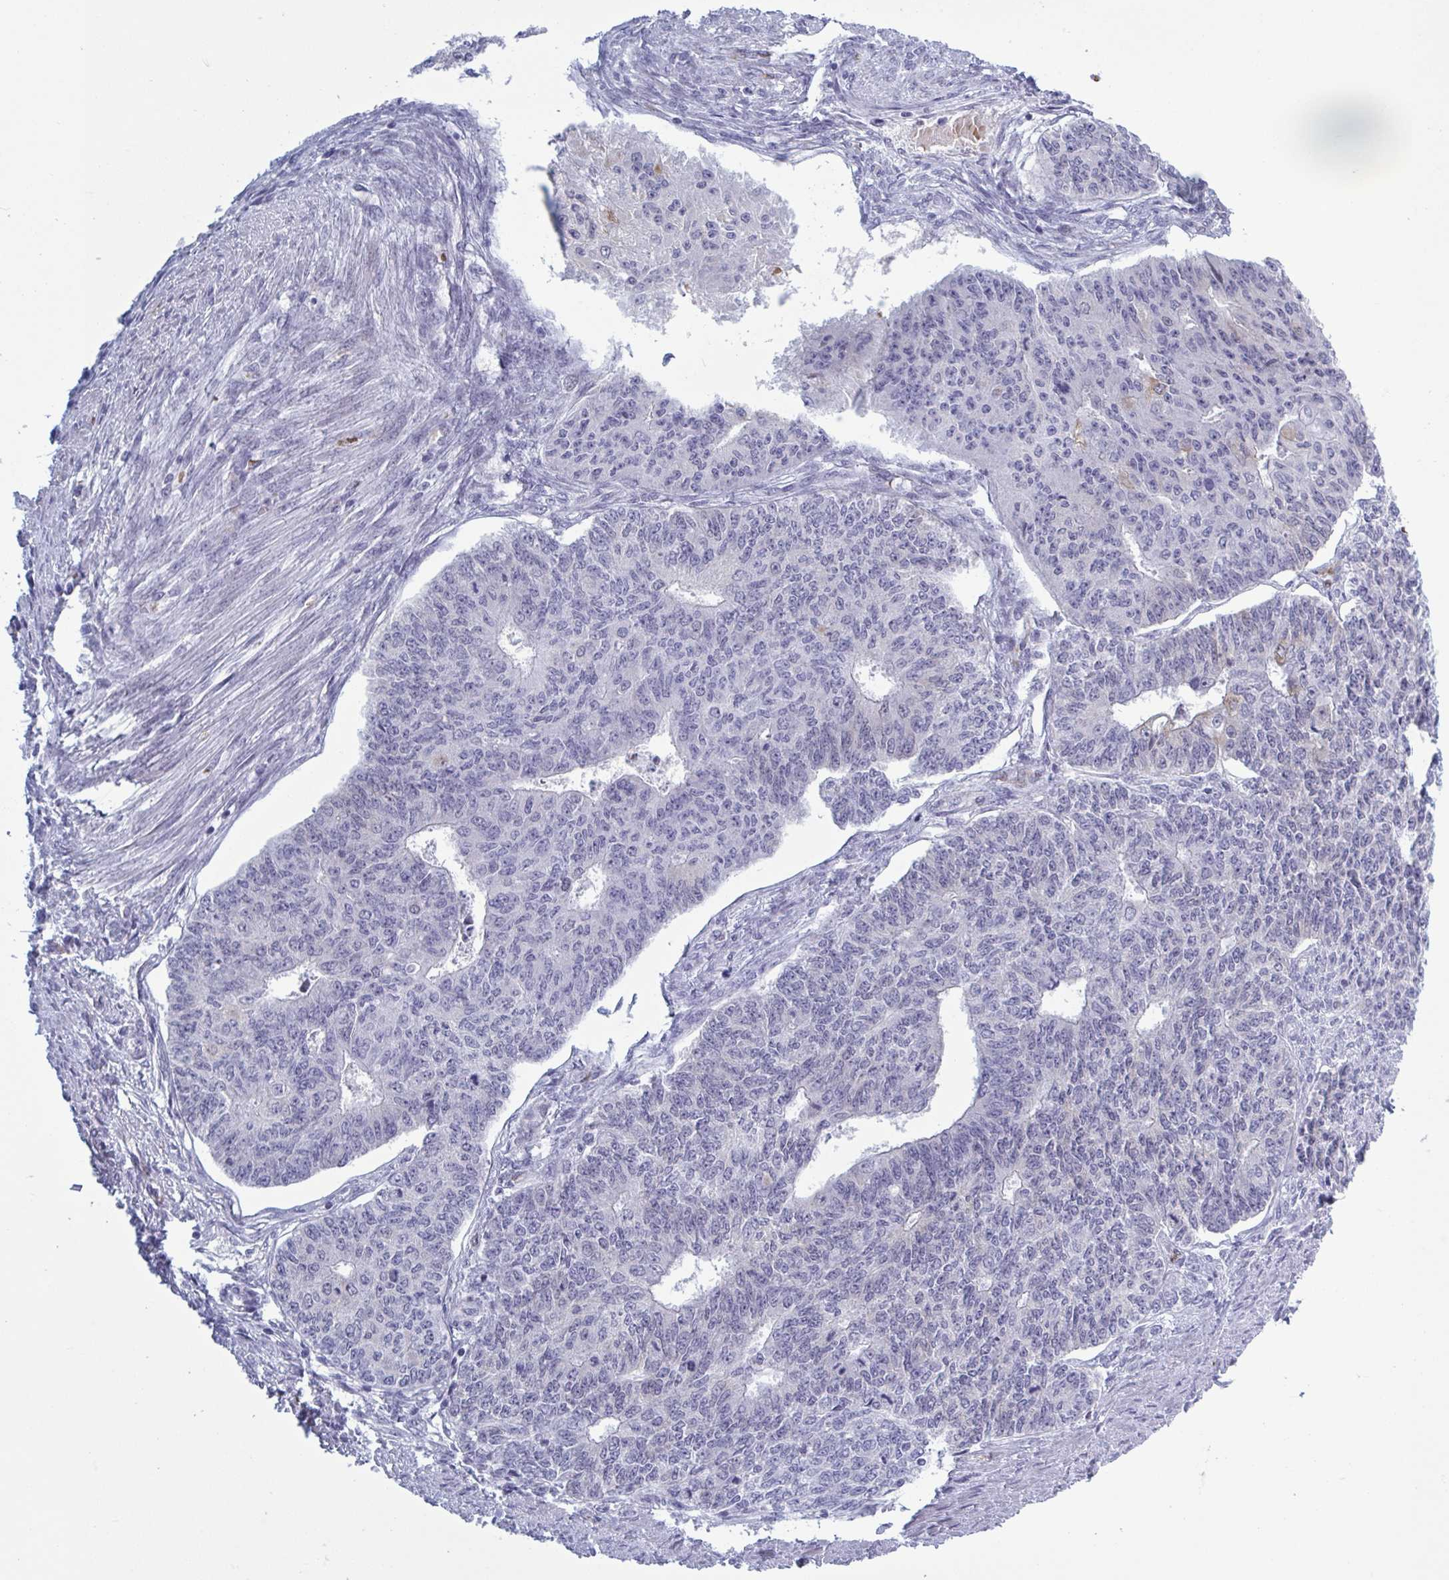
{"staining": {"intensity": "negative", "quantity": "none", "location": "none"}, "tissue": "endometrial cancer", "cell_type": "Tumor cells", "image_type": "cancer", "snomed": [{"axis": "morphology", "description": "Adenocarcinoma, NOS"}, {"axis": "topography", "description": "Endometrium"}], "caption": "This is an IHC image of endometrial cancer. There is no expression in tumor cells.", "gene": "HSD11B2", "patient": {"sex": "female", "age": 32}}